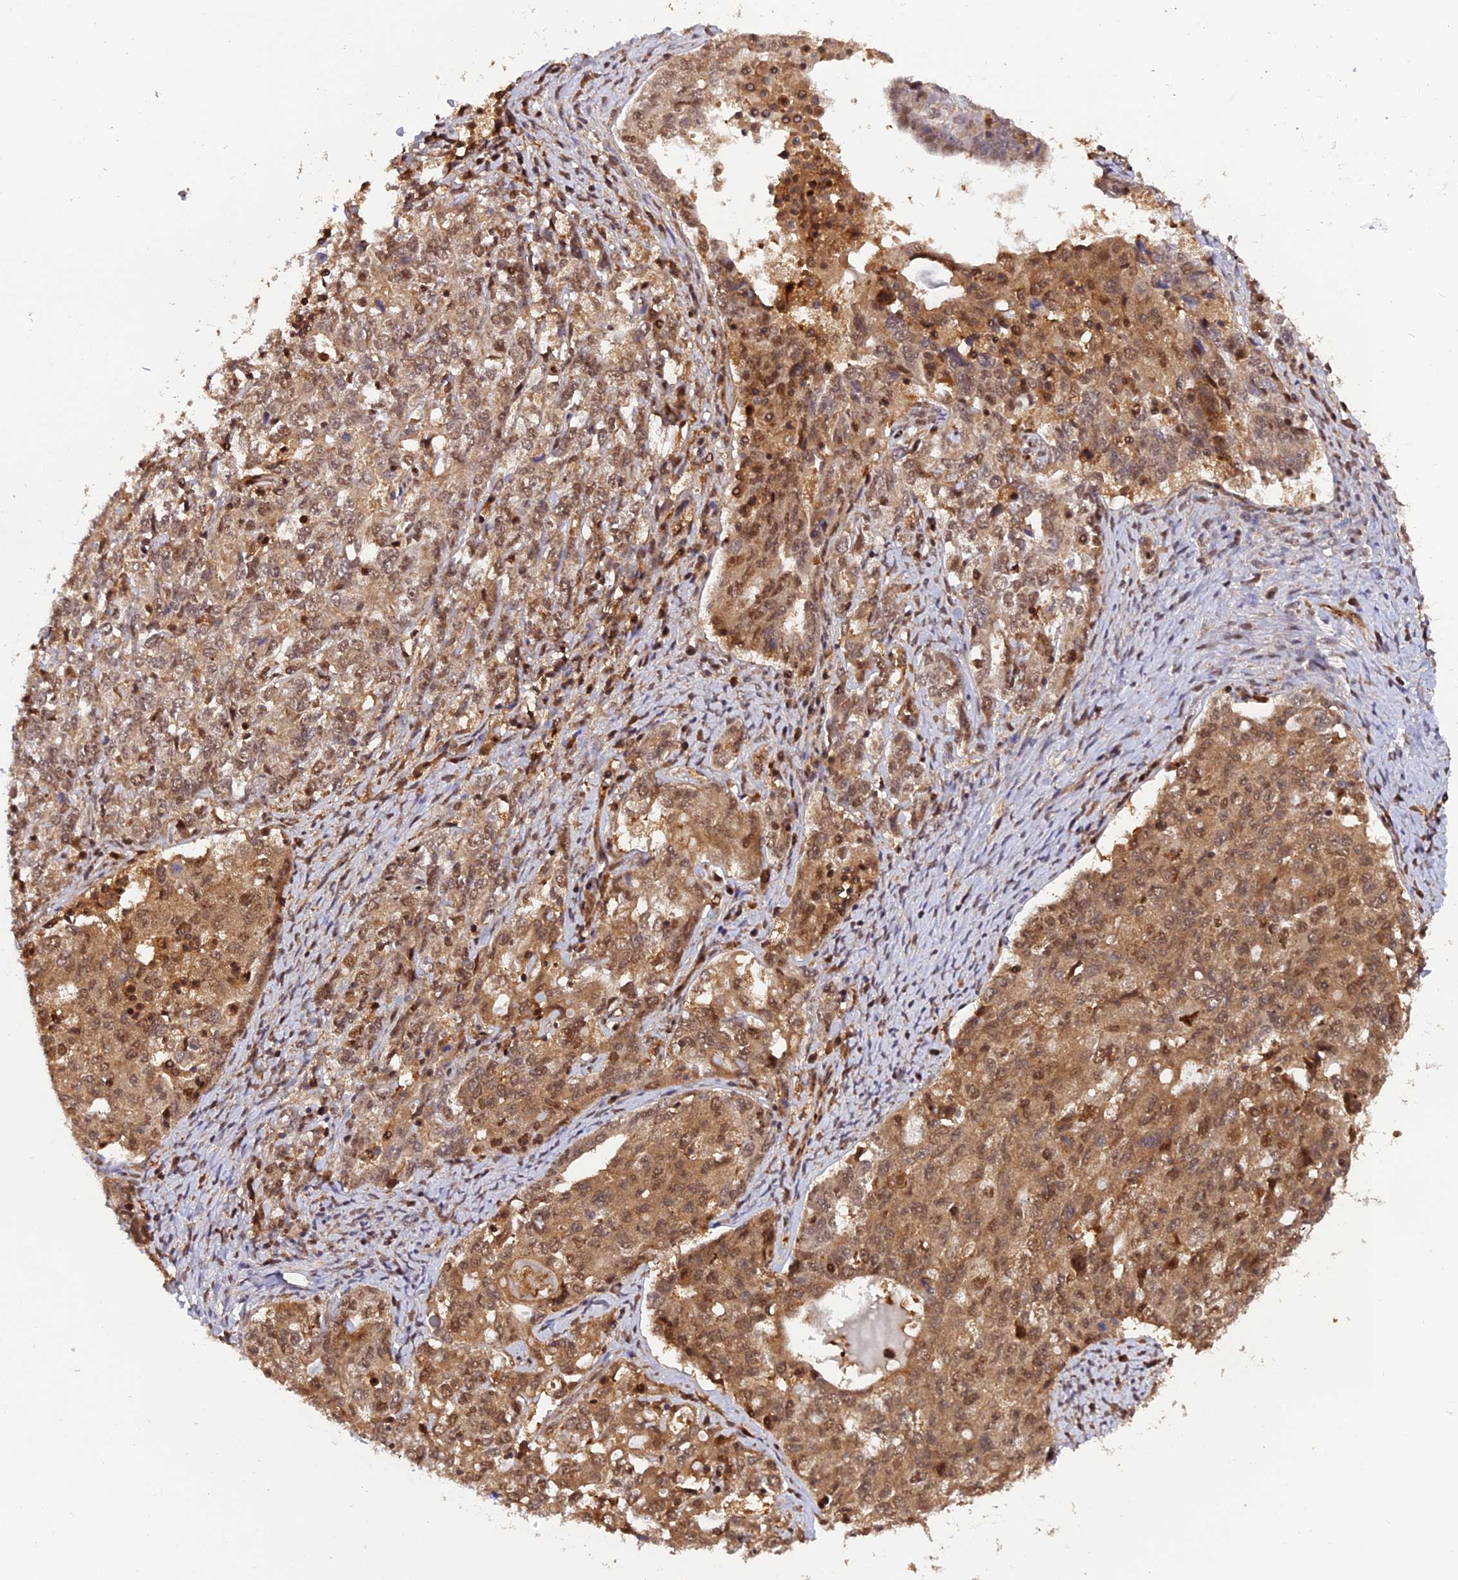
{"staining": {"intensity": "moderate", "quantity": ">75%", "location": "cytoplasmic/membranous,nuclear"}, "tissue": "ovarian cancer", "cell_type": "Tumor cells", "image_type": "cancer", "snomed": [{"axis": "morphology", "description": "Carcinoma, endometroid"}, {"axis": "topography", "description": "Ovary"}], "caption": "IHC (DAB (3,3'-diaminobenzidine)) staining of ovarian cancer shows moderate cytoplasmic/membranous and nuclear protein positivity in about >75% of tumor cells. The staining was performed using DAB (3,3'-diaminobenzidine) to visualize the protein expression in brown, while the nuclei were stained in blue with hematoxylin (Magnification: 20x).", "gene": "PSMB3", "patient": {"sex": "female", "age": 62}}